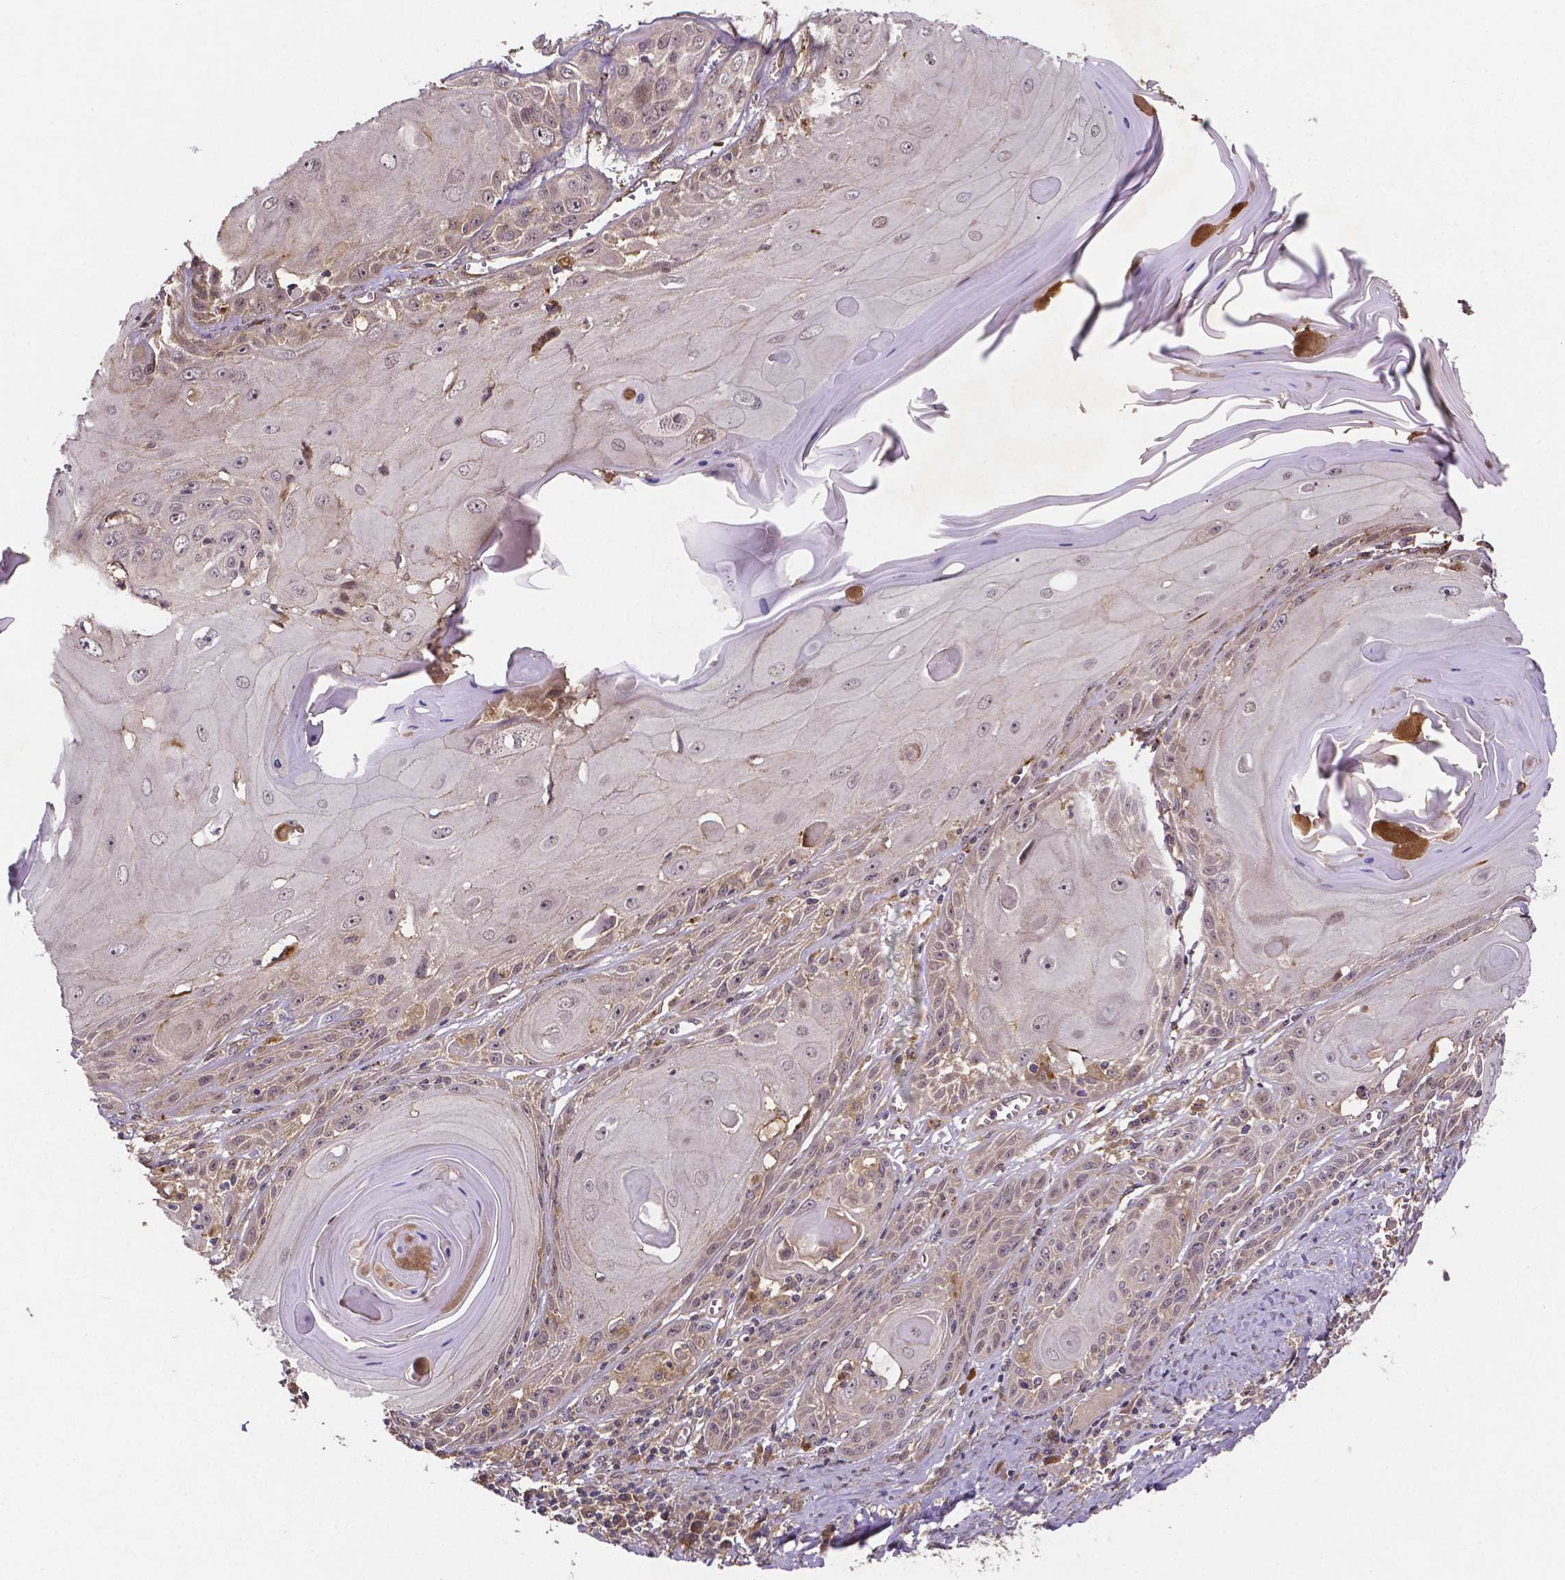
{"staining": {"intensity": "negative", "quantity": "none", "location": "none"}, "tissue": "skin cancer", "cell_type": "Tumor cells", "image_type": "cancer", "snomed": [{"axis": "morphology", "description": "Squamous cell carcinoma, NOS"}, {"axis": "topography", "description": "Skin"}, {"axis": "topography", "description": "Vulva"}], "caption": "A high-resolution histopathology image shows IHC staining of skin cancer, which exhibits no significant expression in tumor cells.", "gene": "RNF123", "patient": {"sex": "female", "age": 85}}